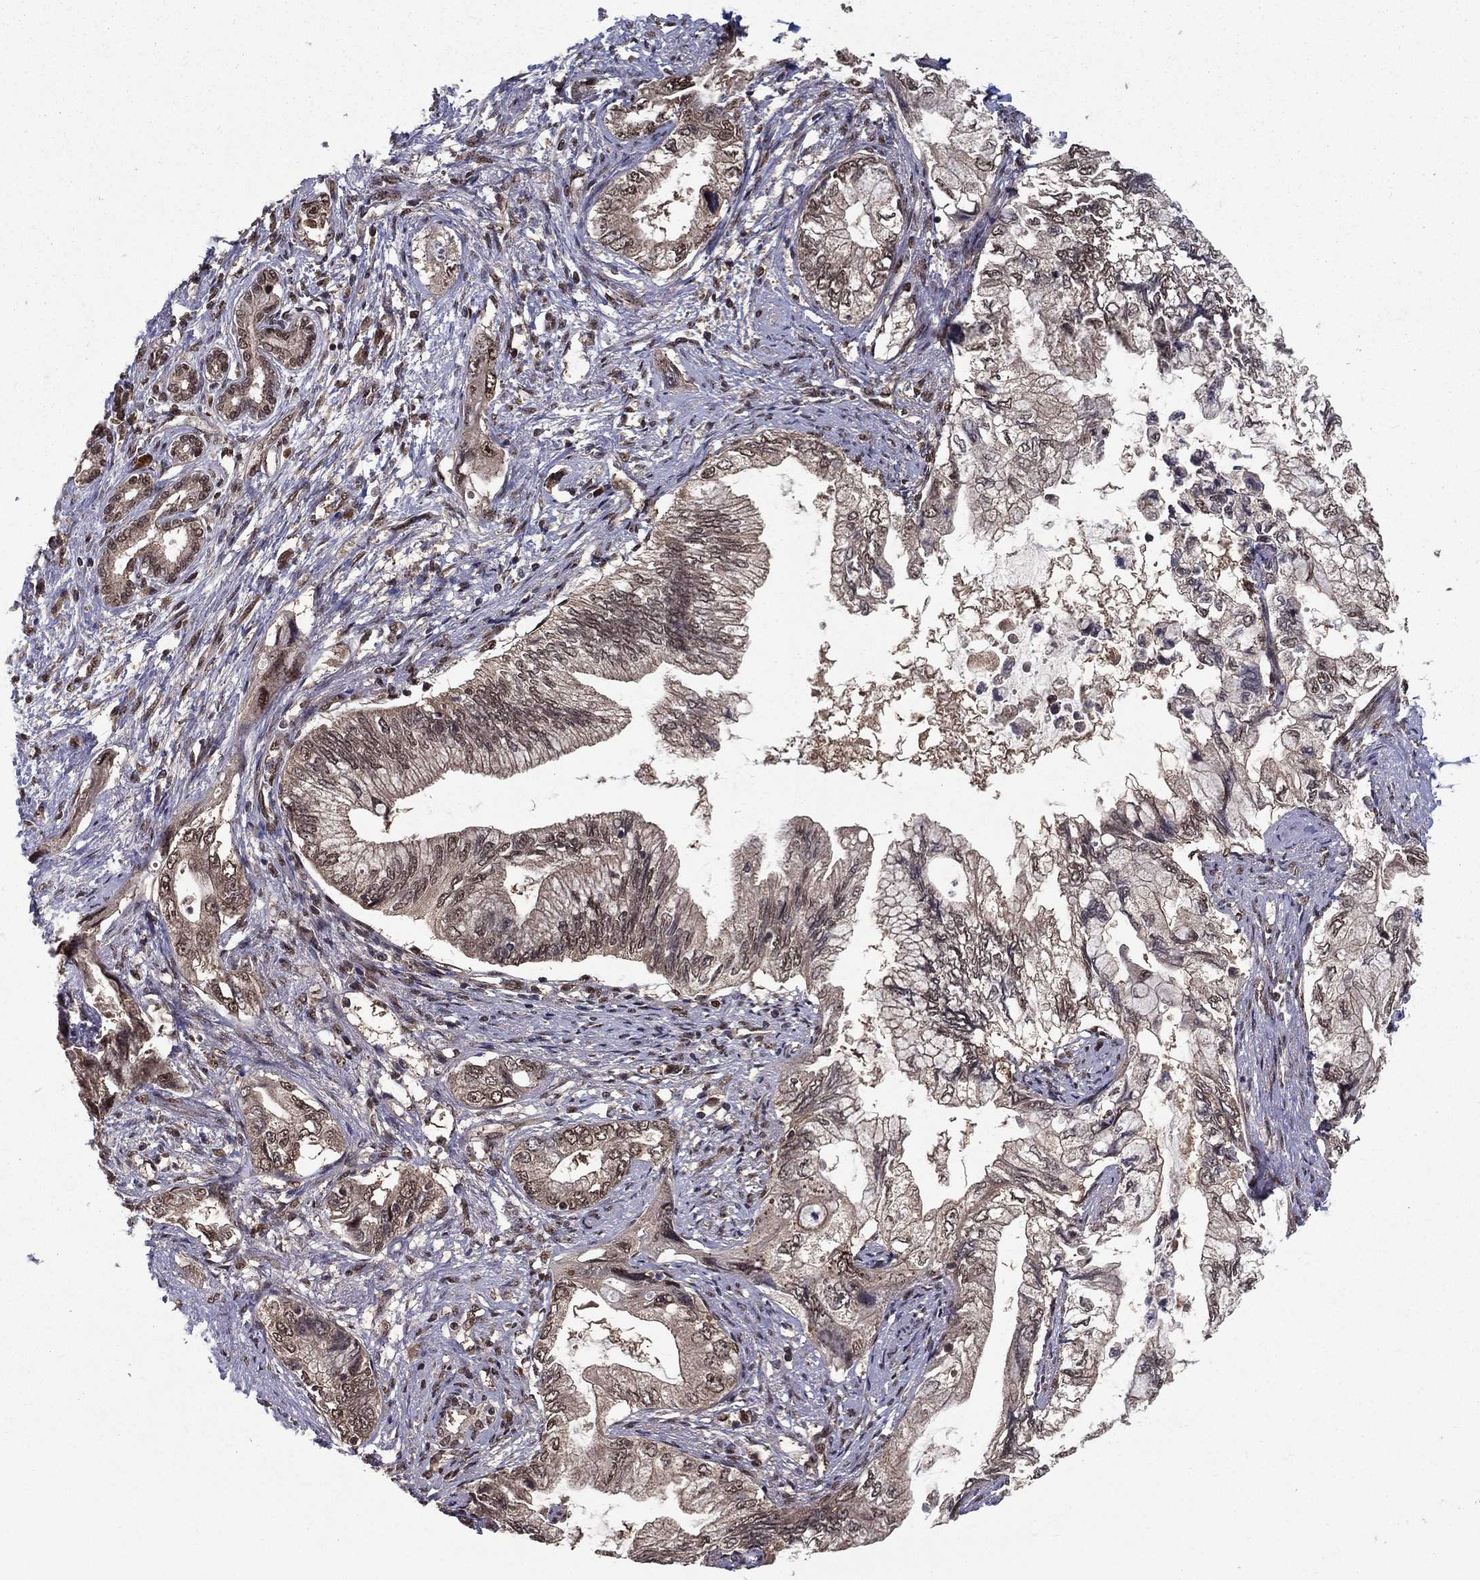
{"staining": {"intensity": "moderate", "quantity": "<25%", "location": "nuclear"}, "tissue": "pancreatic cancer", "cell_type": "Tumor cells", "image_type": "cancer", "snomed": [{"axis": "morphology", "description": "Adenocarcinoma, NOS"}, {"axis": "topography", "description": "Pancreas"}], "caption": "Tumor cells exhibit moderate nuclear expression in about <25% of cells in pancreatic adenocarcinoma.", "gene": "CARM1", "patient": {"sex": "female", "age": 73}}